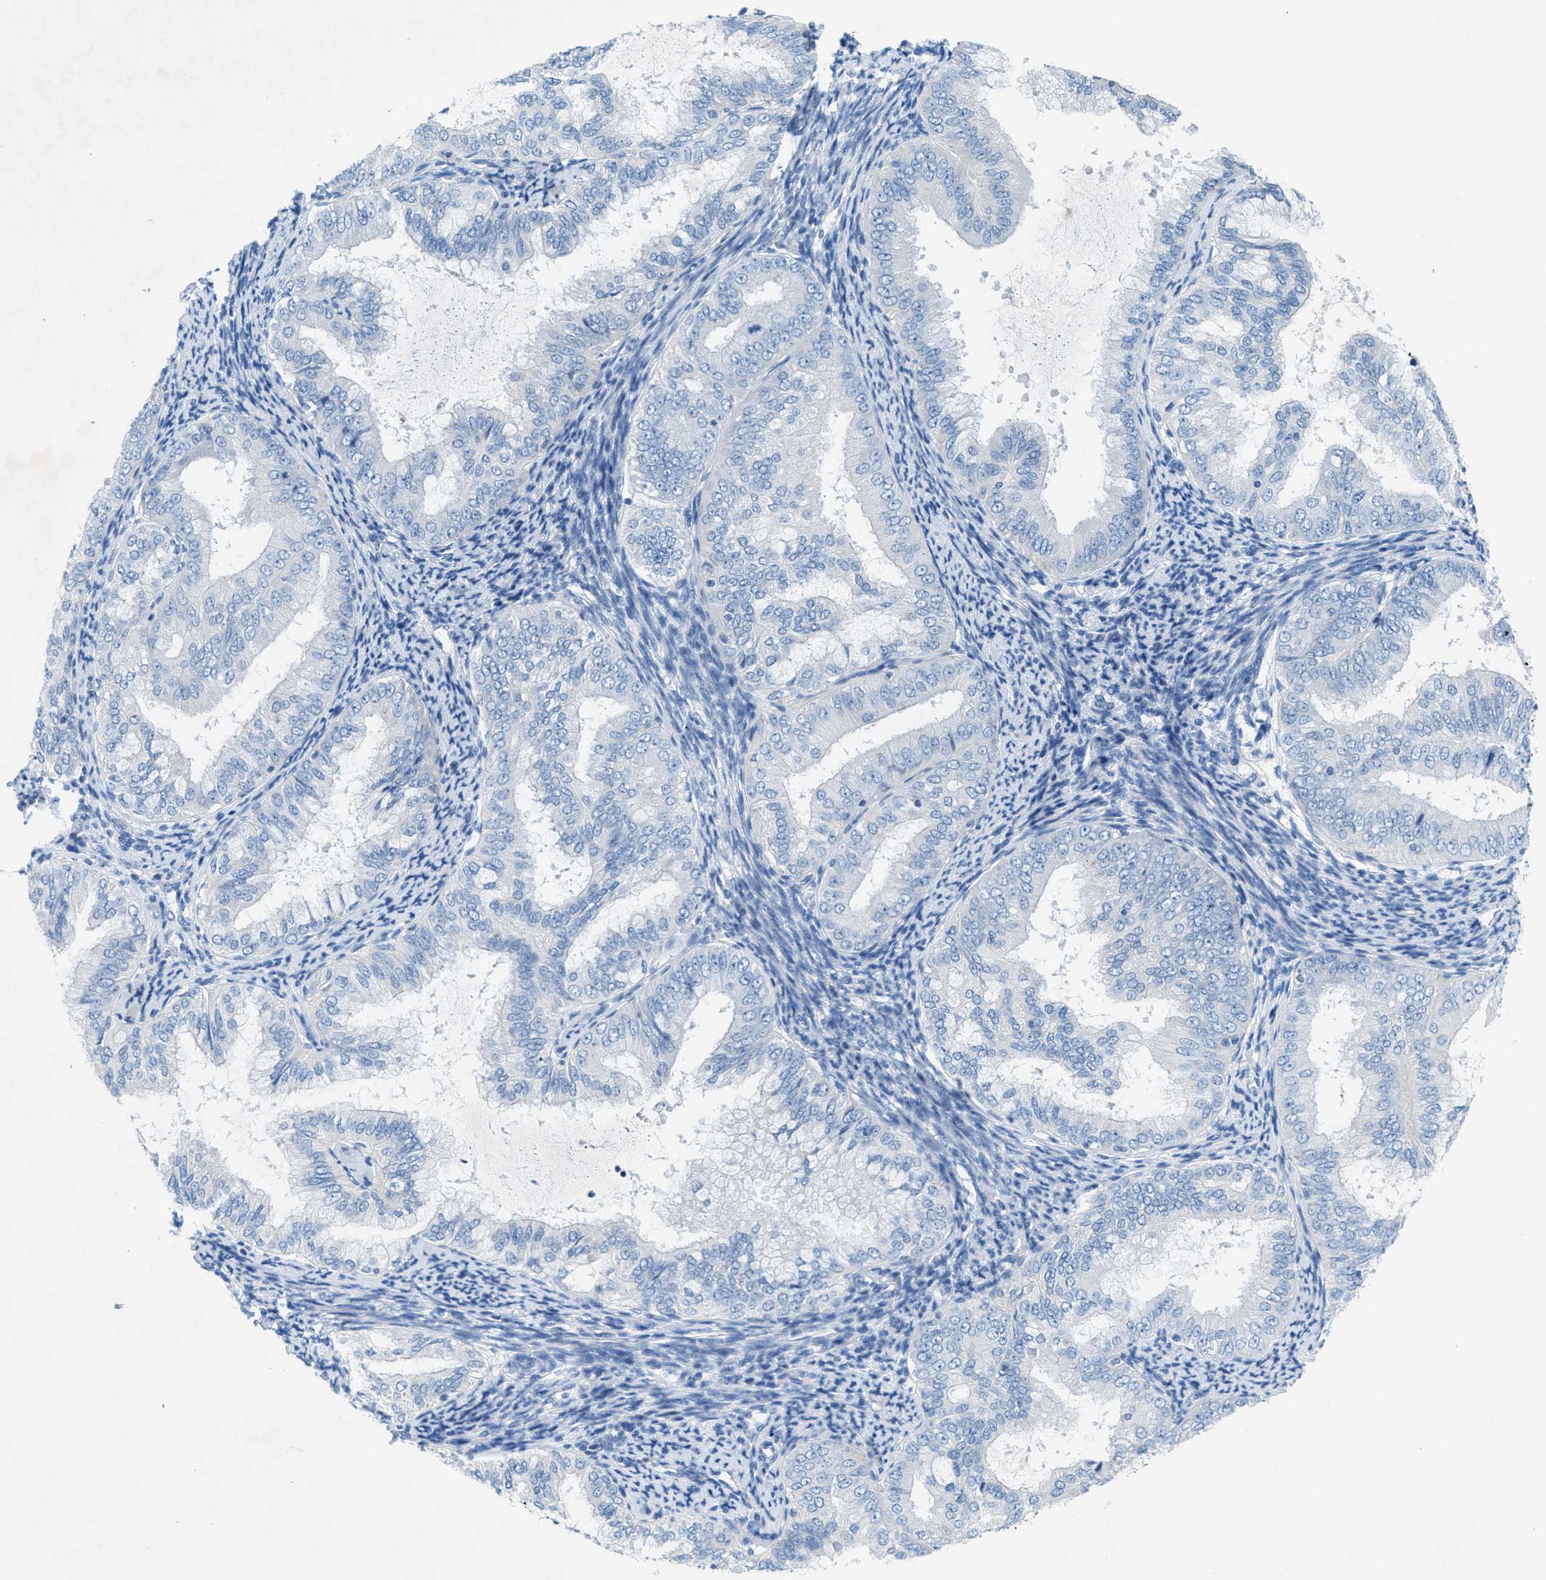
{"staining": {"intensity": "negative", "quantity": "none", "location": "none"}, "tissue": "endometrial cancer", "cell_type": "Tumor cells", "image_type": "cancer", "snomed": [{"axis": "morphology", "description": "Adenocarcinoma, NOS"}, {"axis": "topography", "description": "Endometrium"}], "caption": "There is no significant positivity in tumor cells of adenocarcinoma (endometrial).", "gene": "GALNT17", "patient": {"sex": "female", "age": 63}}